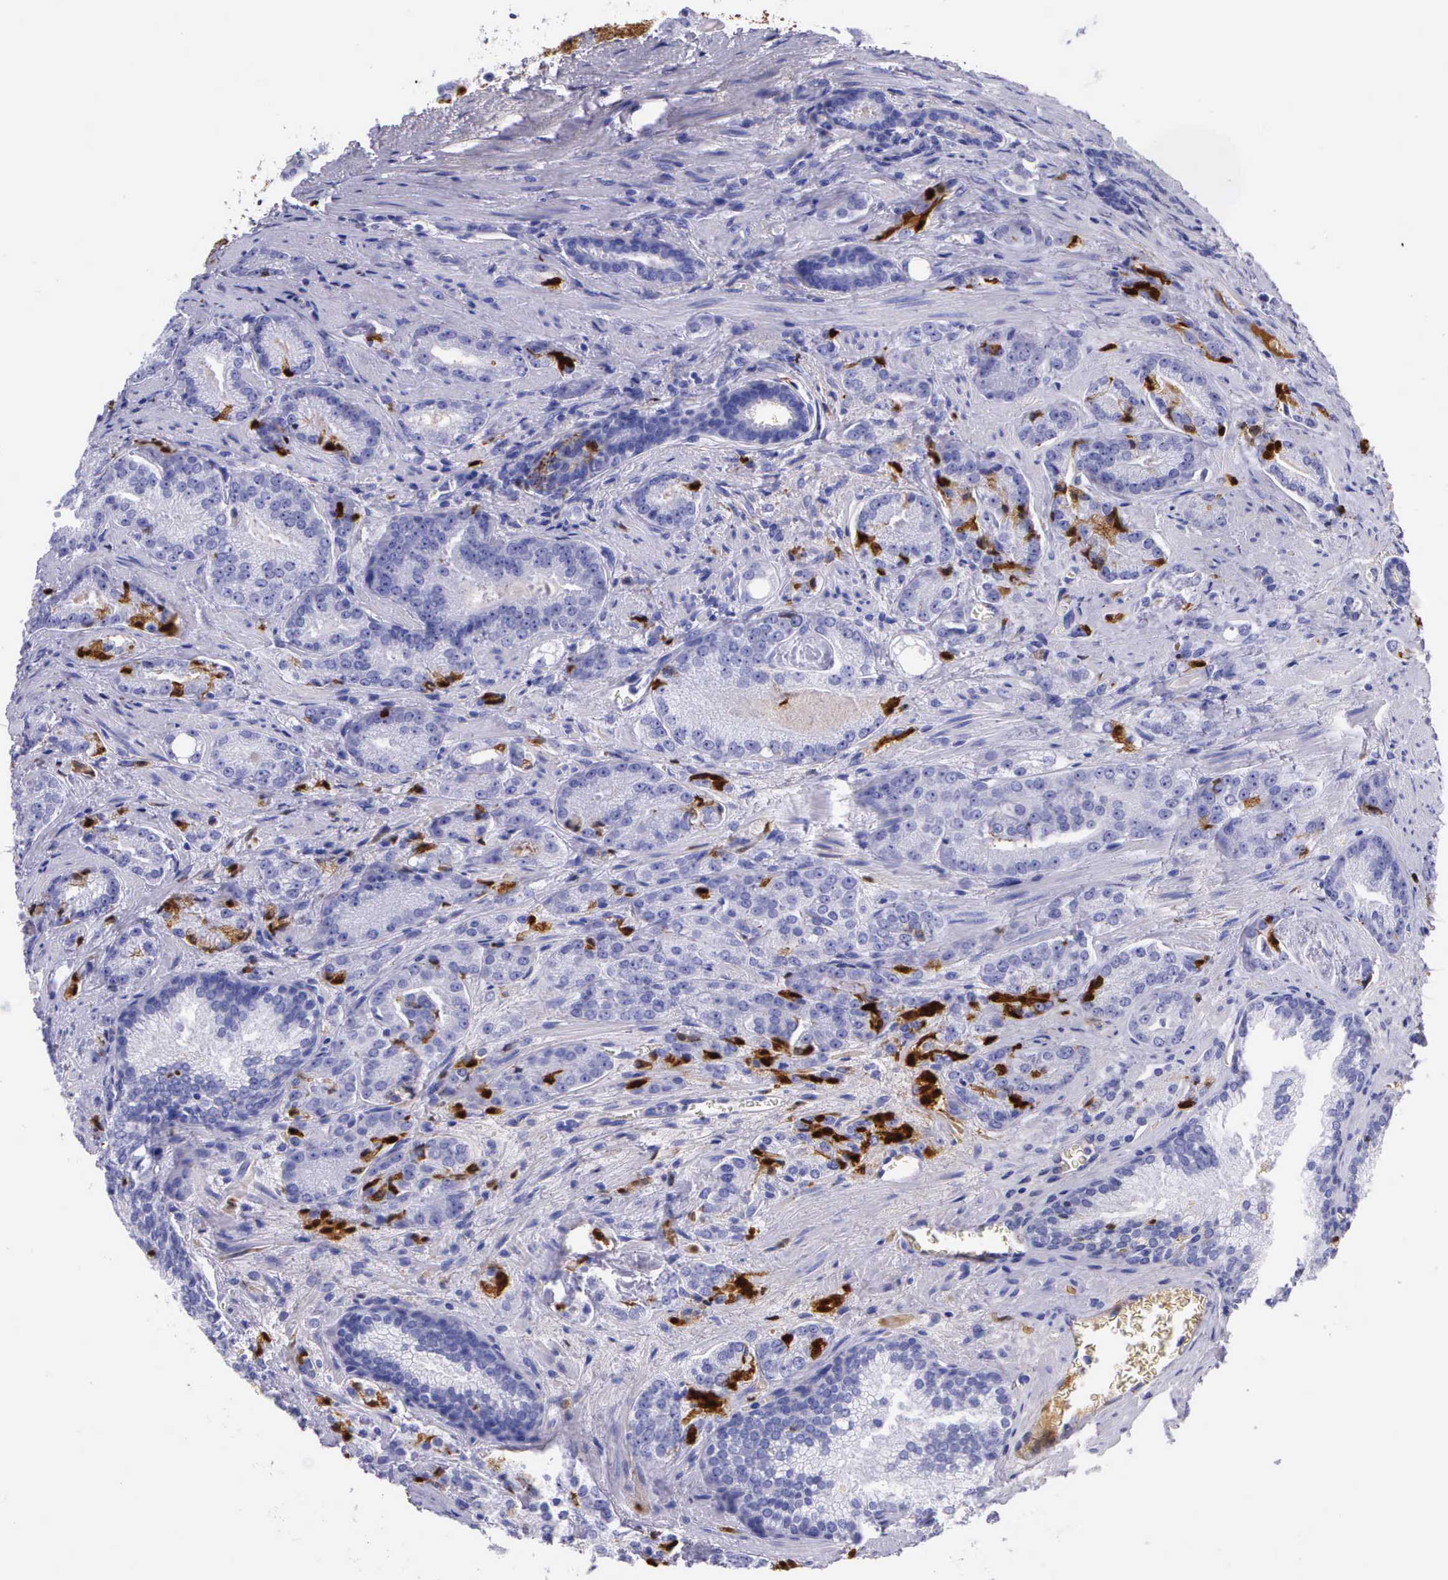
{"staining": {"intensity": "negative", "quantity": "none", "location": "none"}, "tissue": "prostate cancer", "cell_type": "Tumor cells", "image_type": "cancer", "snomed": [{"axis": "morphology", "description": "Adenocarcinoma, Medium grade"}, {"axis": "topography", "description": "Prostate"}], "caption": "Immunohistochemical staining of human prostate medium-grade adenocarcinoma displays no significant positivity in tumor cells.", "gene": "PLG", "patient": {"sex": "male", "age": 68}}